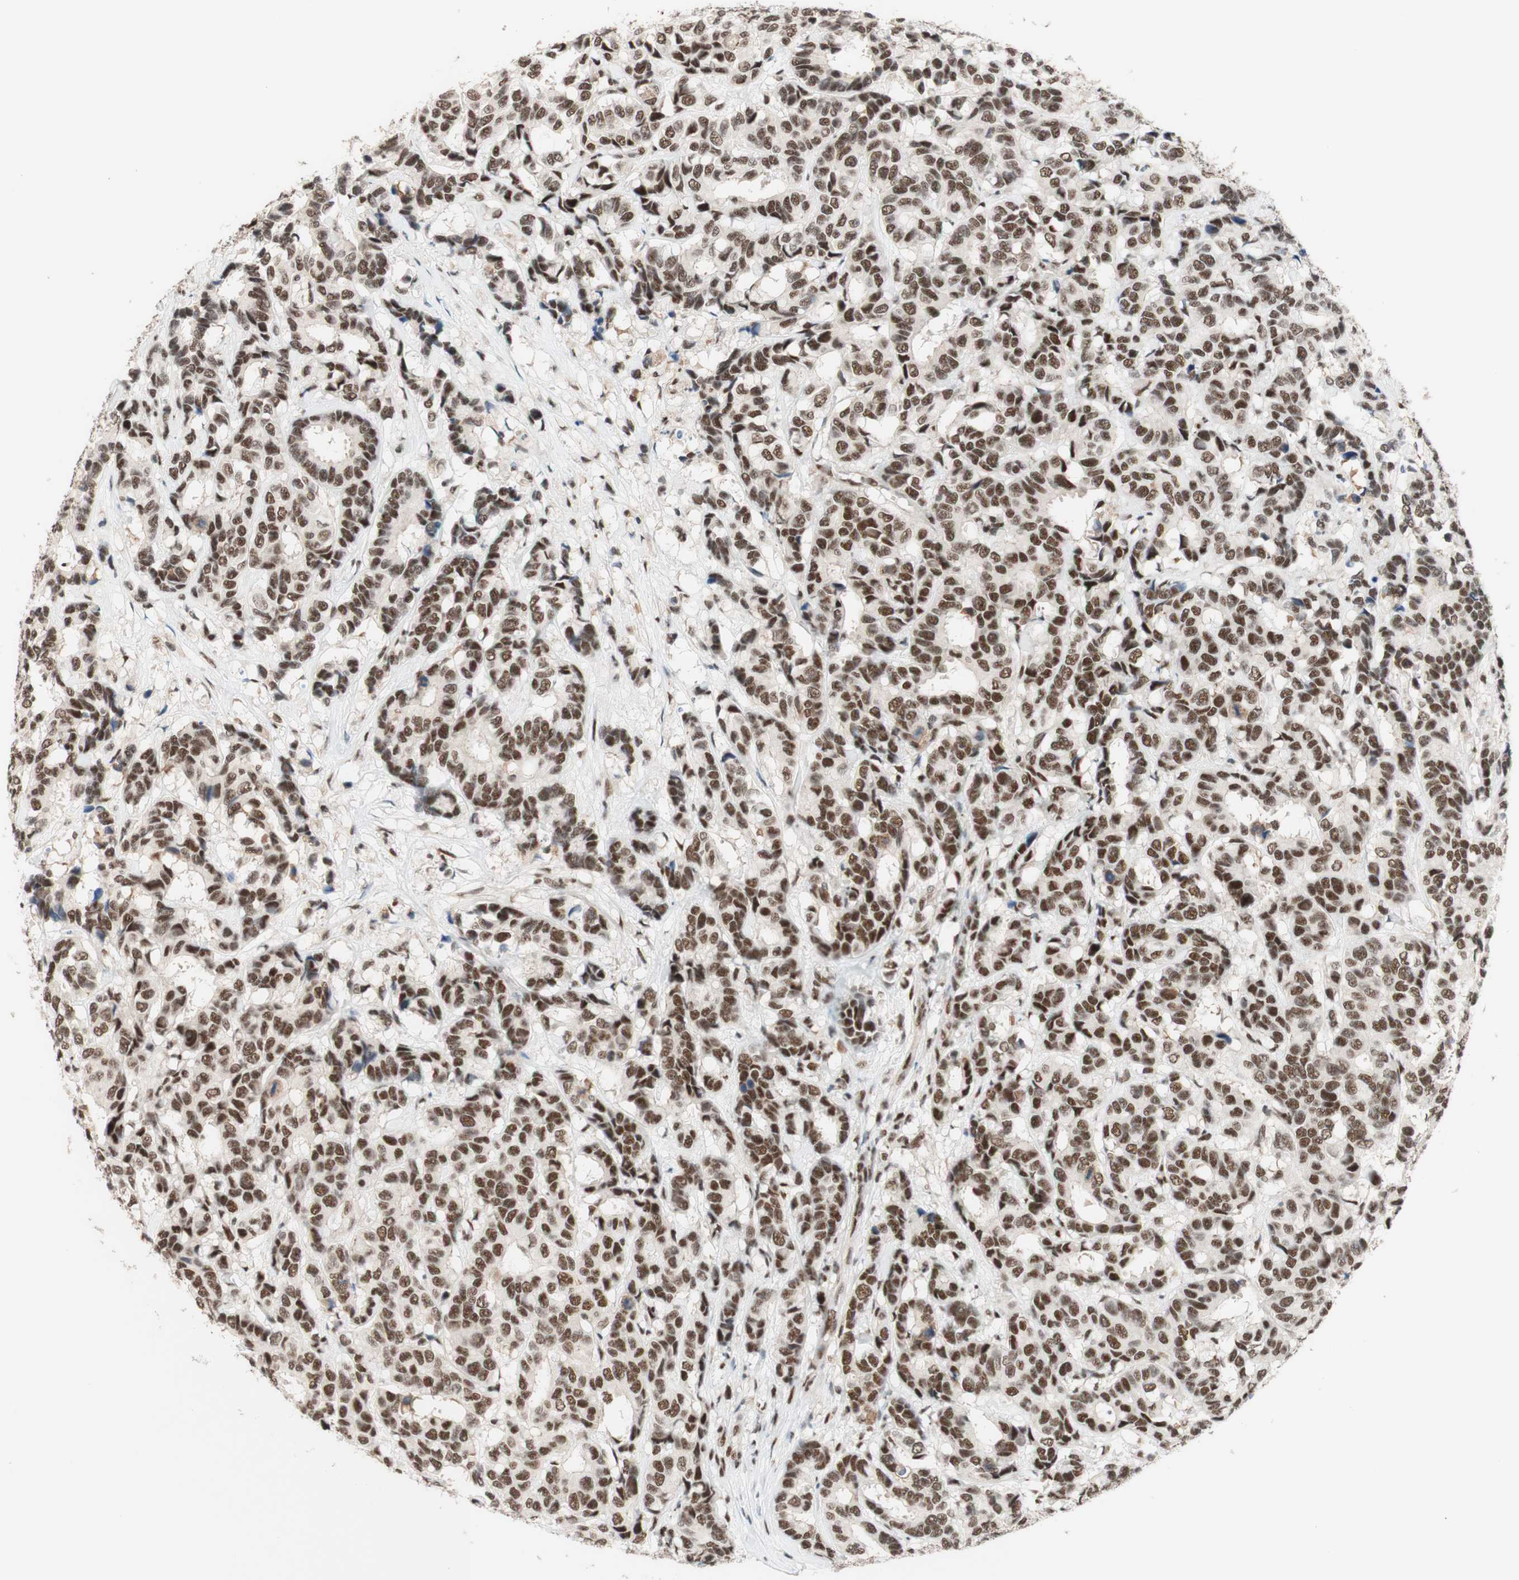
{"staining": {"intensity": "strong", "quantity": ">75%", "location": "nuclear"}, "tissue": "breast cancer", "cell_type": "Tumor cells", "image_type": "cancer", "snomed": [{"axis": "morphology", "description": "Duct carcinoma"}, {"axis": "topography", "description": "Breast"}], "caption": "IHC micrograph of breast cancer stained for a protein (brown), which demonstrates high levels of strong nuclear expression in about >75% of tumor cells.", "gene": "PRPF19", "patient": {"sex": "female", "age": 87}}